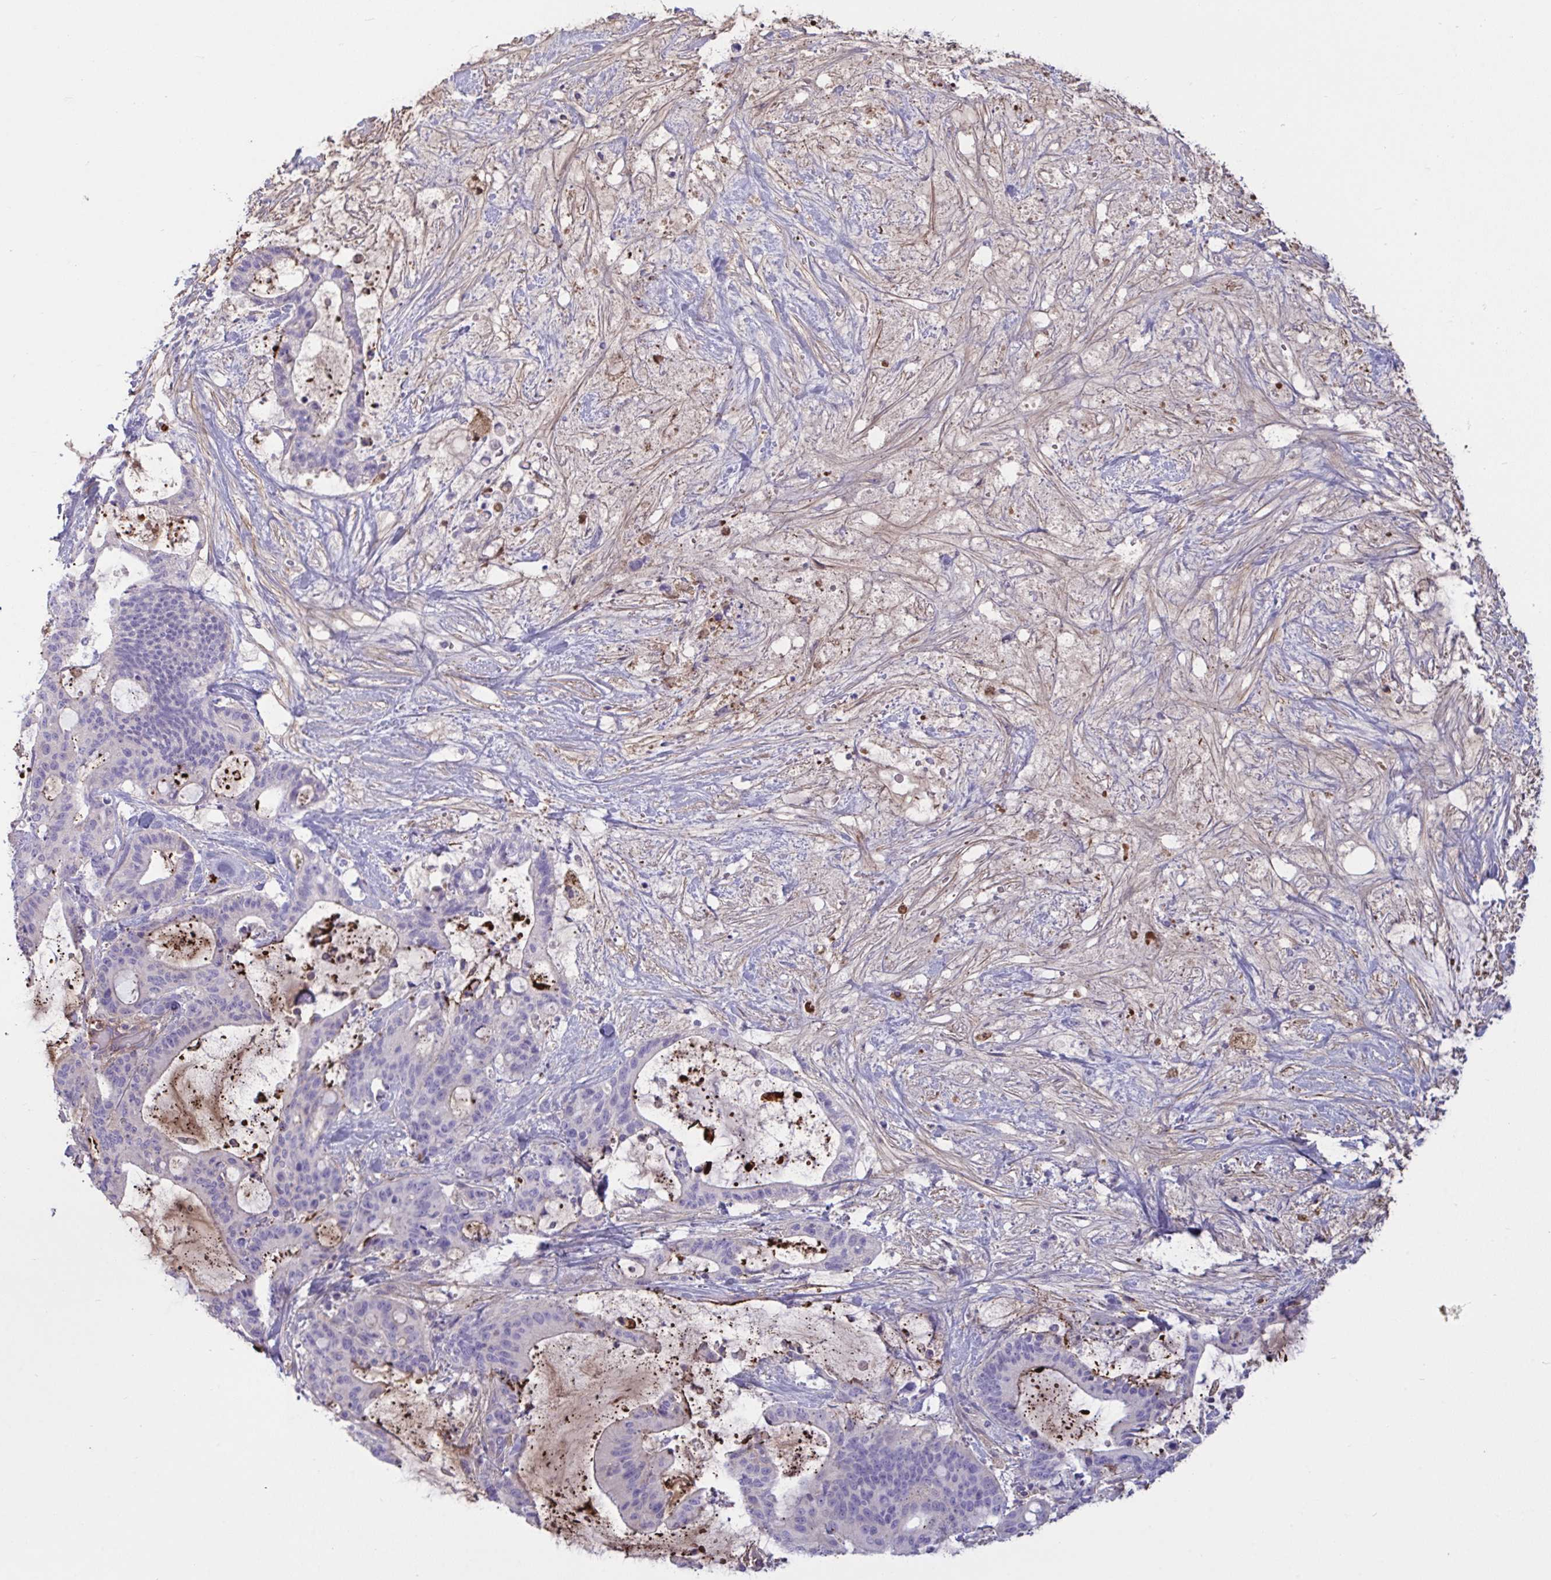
{"staining": {"intensity": "negative", "quantity": "none", "location": "none"}, "tissue": "liver cancer", "cell_type": "Tumor cells", "image_type": "cancer", "snomed": [{"axis": "morphology", "description": "Normal tissue, NOS"}, {"axis": "morphology", "description": "Cholangiocarcinoma"}, {"axis": "topography", "description": "Liver"}, {"axis": "topography", "description": "Peripheral nerve tissue"}], "caption": "Immunohistochemistry of human liver cancer demonstrates no positivity in tumor cells.", "gene": "IL1R1", "patient": {"sex": "female", "age": 73}}